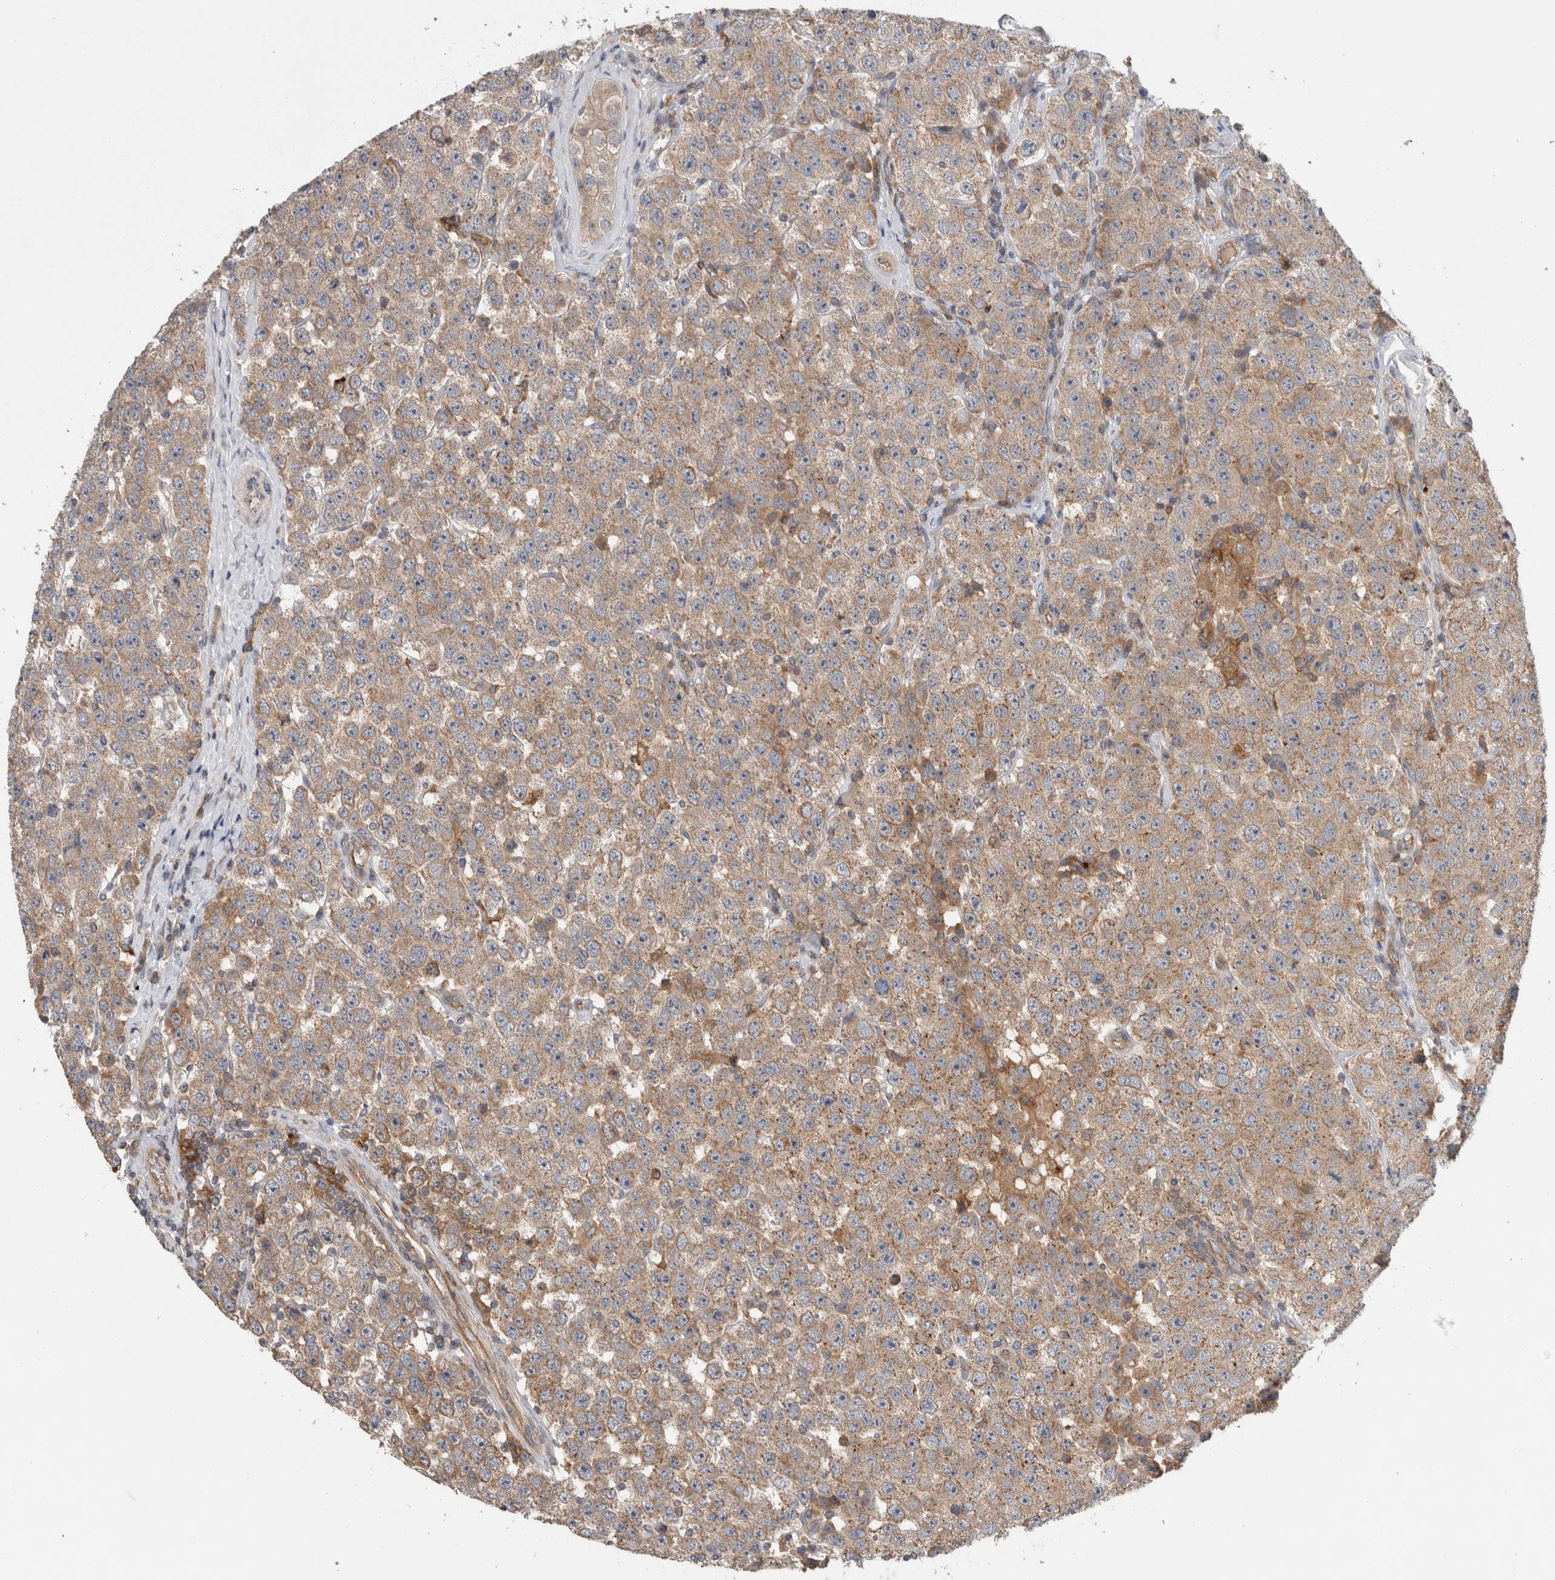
{"staining": {"intensity": "weak", "quantity": ">75%", "location": "cytoplasmic/membranous"}, "tissue": "testis cancer", "cell_type": "Tumor cells", "image_type": "cancer", "snomed": [{"axis": "morphology", "description": "Seminoma, NOS"}, {"axis": "morphology", "description": "Carcinoma, Embryonal, NOS"}, {"axis": "topography", "description": "Testis"}], "caption": "IHC micrograph of neoplastic tissue: human seminoma (testis) stained using immunohistochemistry (IHC) shows low levels of weak protein expression localized specifically in the cytoplasmic/membranous of tumor cells, appearing as a cytoplasmic/membranous brown color.", "gene": "TARBP1", "patient": {"sex": "male", "age": 28}}